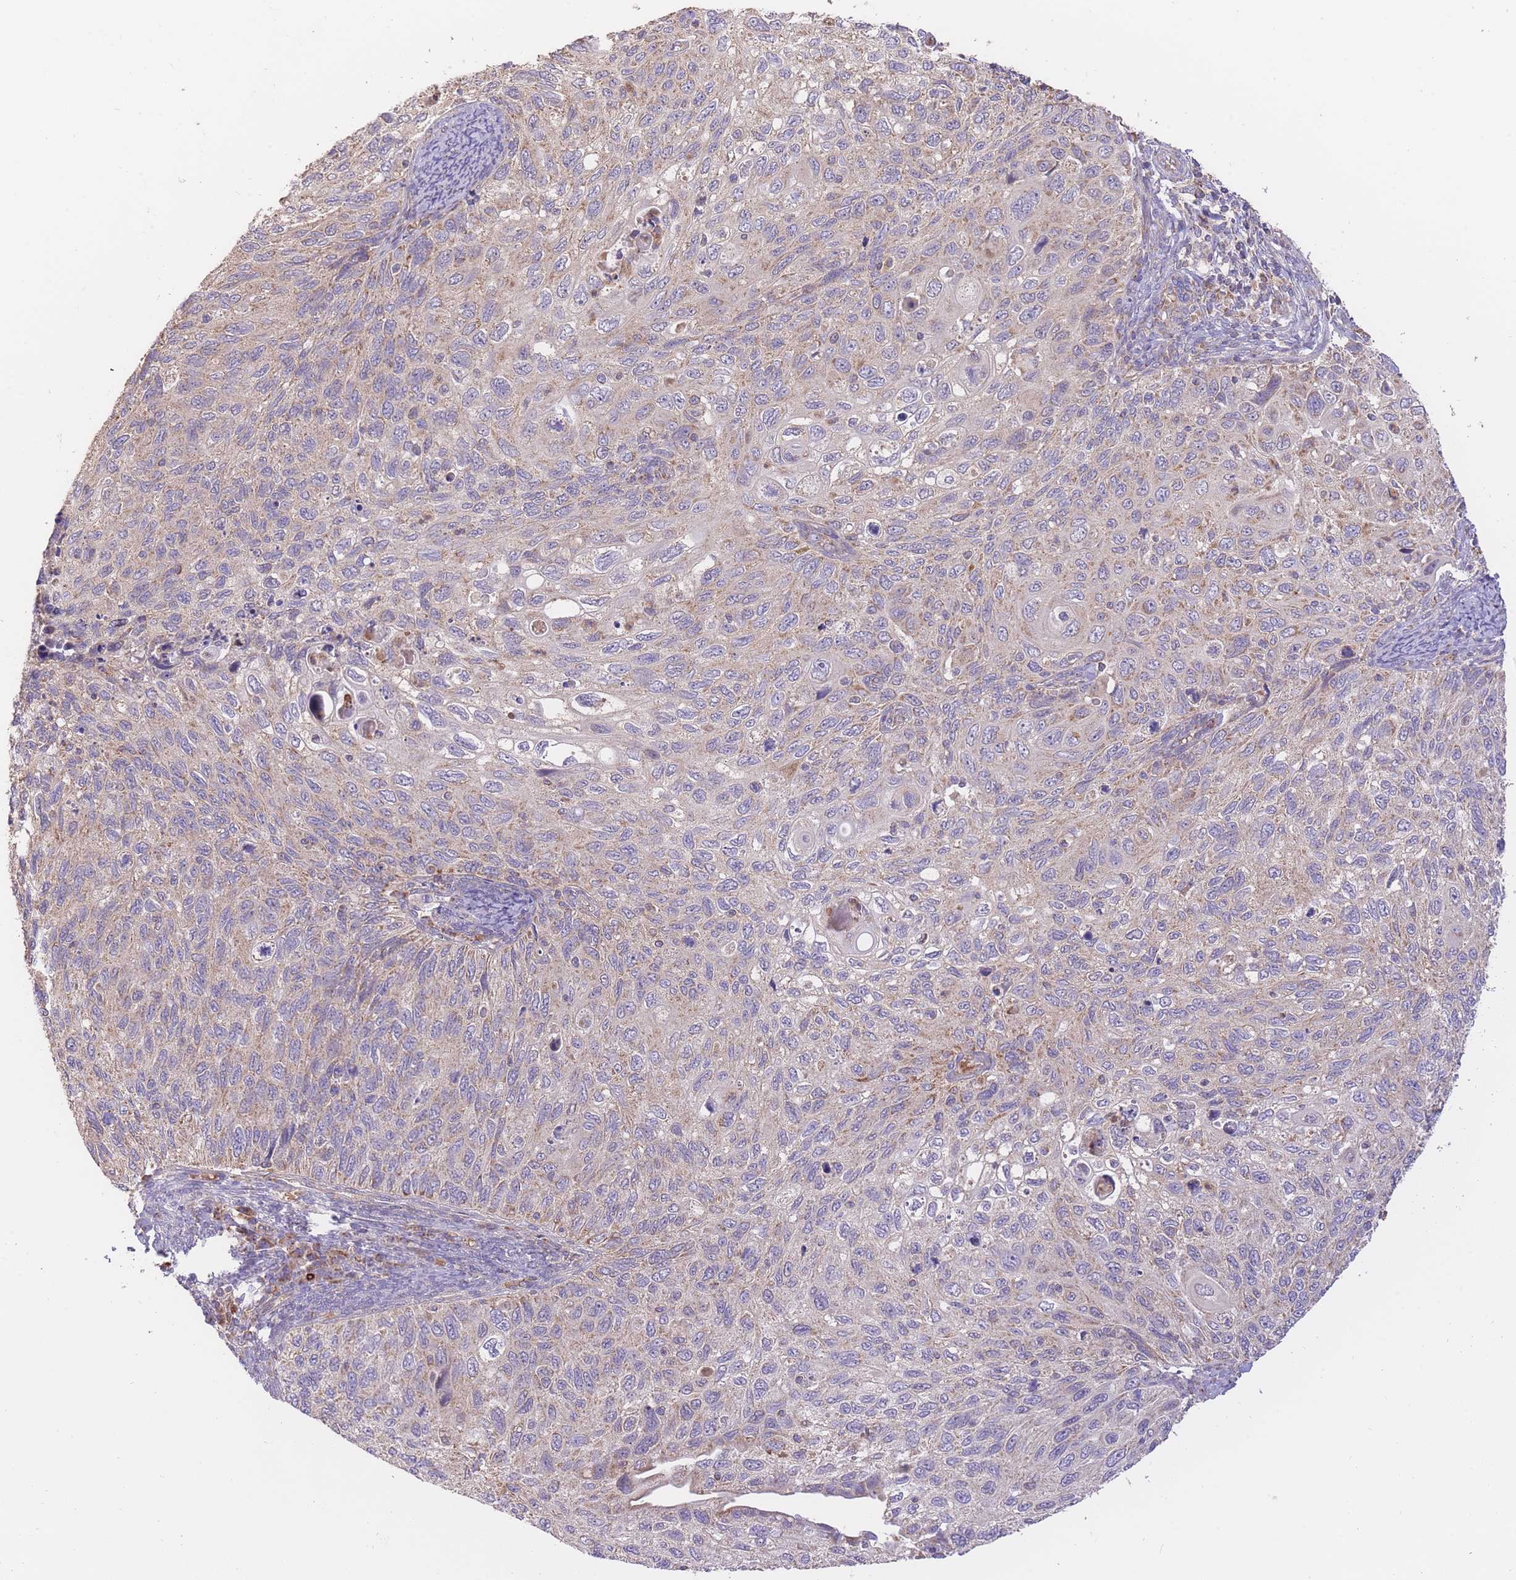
{"staining": {"intensity": "weak", "quantity": "25%-75%", "location": "cytoplasmic/membranous"}, "tissue": "cervical cancer", "cell_type": "Tumor cells", "image_type": "cancer", "snomed": [{"axis": "morphology", "description": "Squamous cell carcinoma, NOS"}, {"axis": "topography", "description": "Cervix"}], "caption": "A high-resolution micrograph shows immunohistochemistry (IHC) staining of cervical cancer, which displays weak cytoplasmic/membranous staining in about 25%-75% of tumor cells.", "gene": "PREP", "patient": {"sex": "female", "age": 70}}